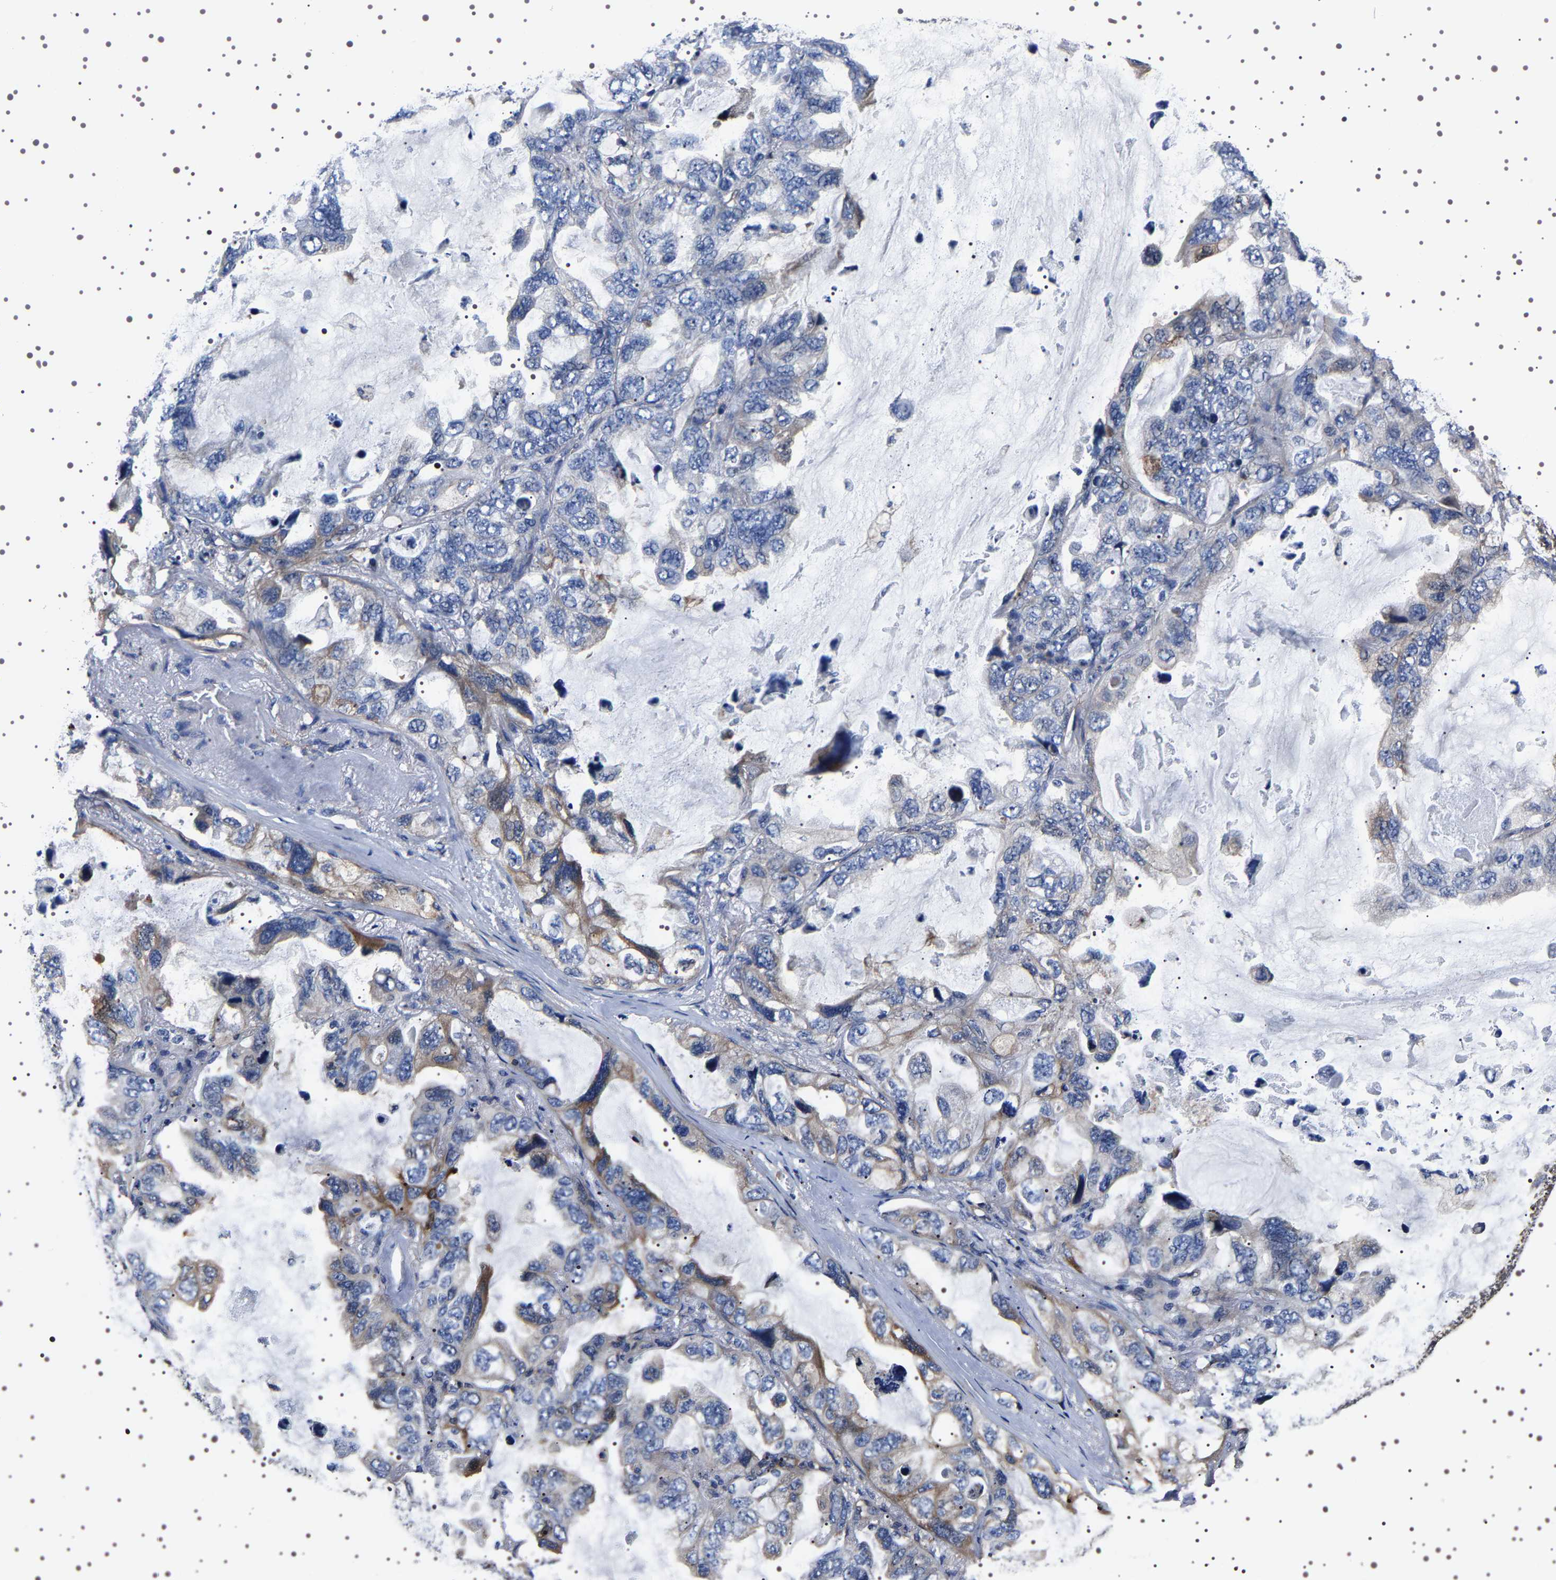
{"staining": {"intensity": "weak", "quantity": "<25%", "location": "cytoplasmic/membranous"}, "tissue": "lung cancer", "cell_type": "Tumor cells", "image_type": "cancer", "snomed": [{"axis": "morphology", "description": "Squamous cell carcinoma, NOS"}, {"axis": "topography", "description": "Lung"}], "caption": "This is a image of immunohistochemistry staining of lung squamous cell carcinoma, which shows no expression in tumor cells.", "gene": "WDR1", "patient": {"sex": "female", "age": 73}}